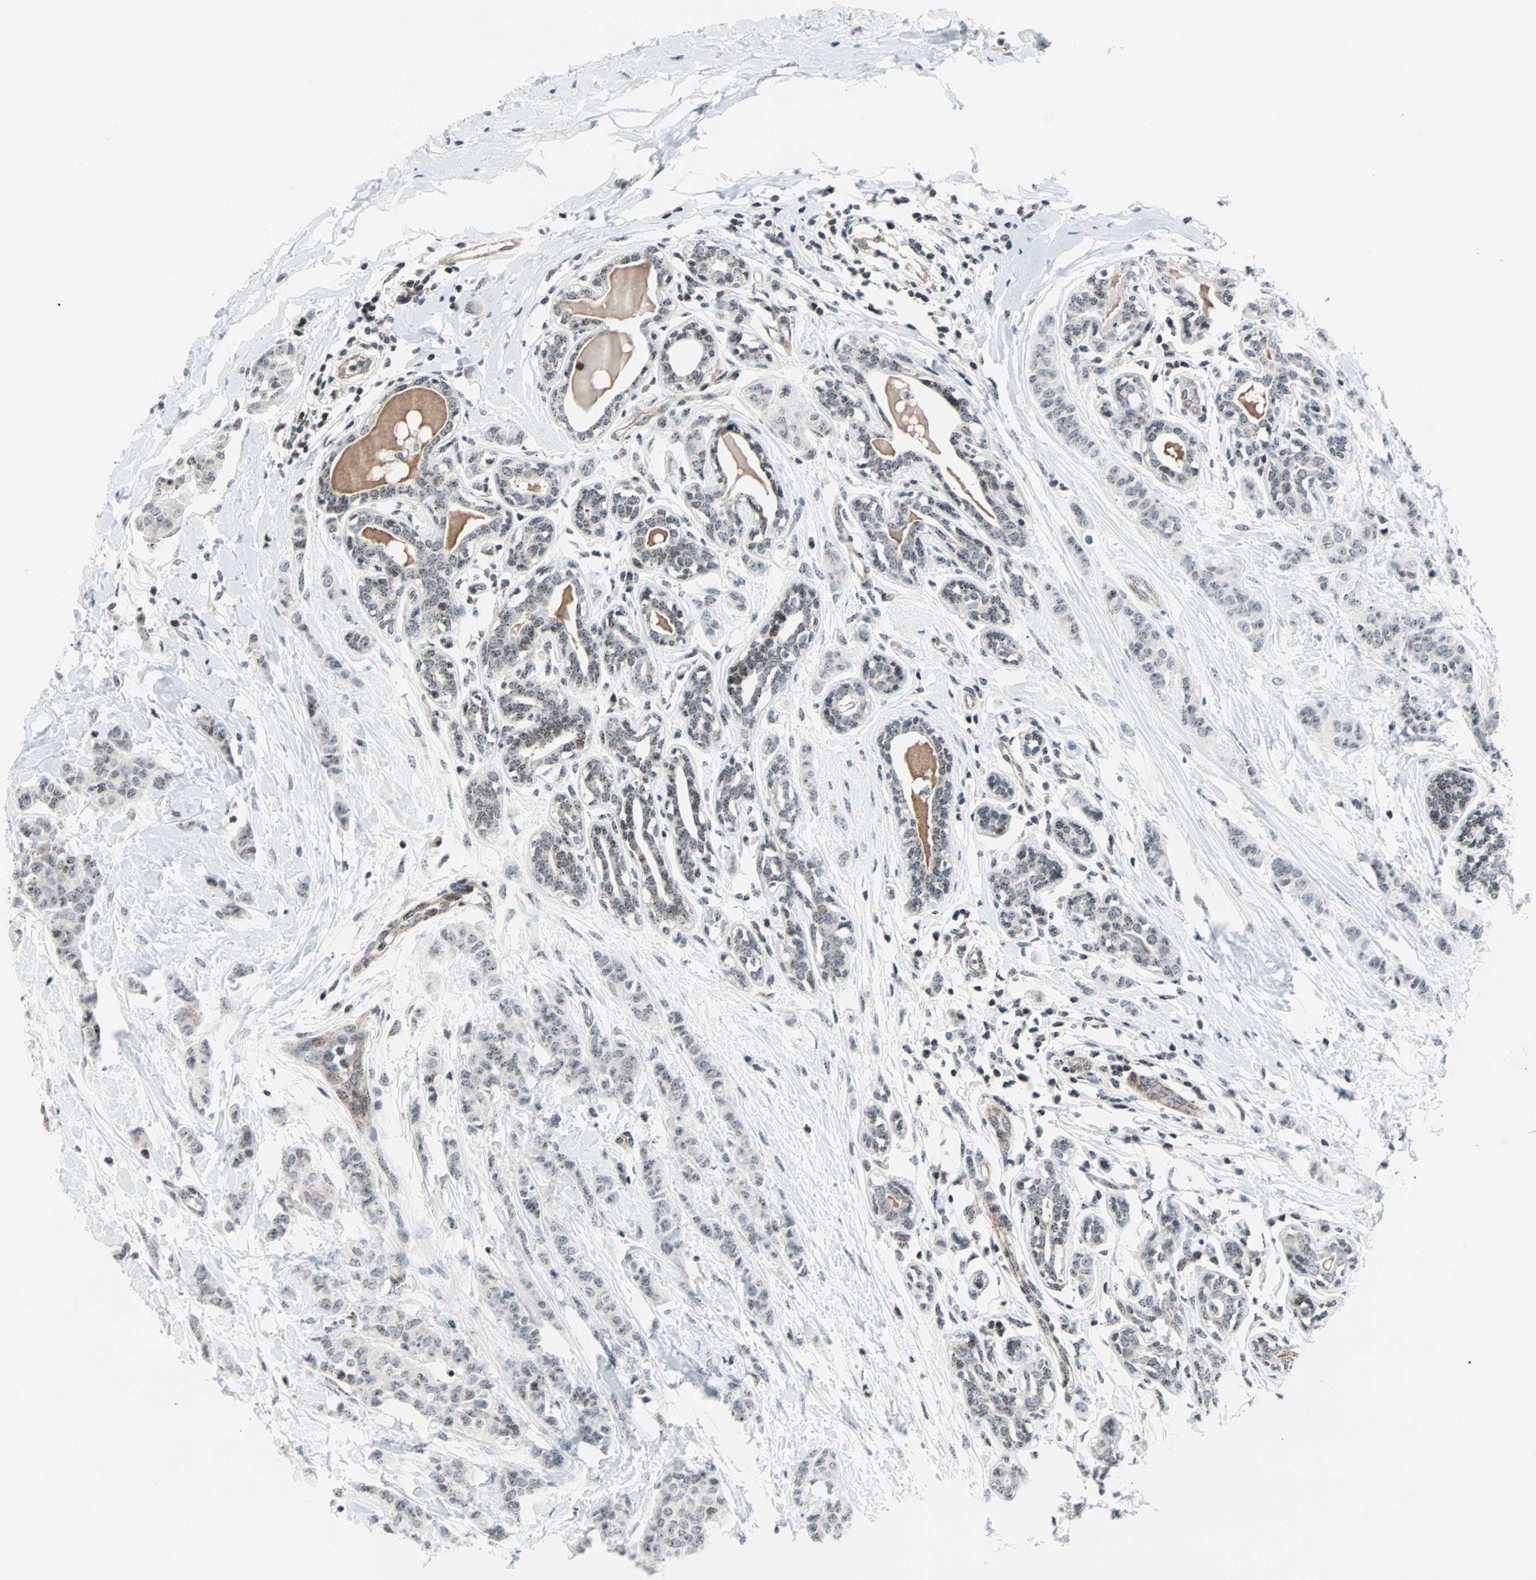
{"staining": {"intensity": "weak", "quantity": "25%-75%", "location": "nuclear"}, "tissue": "breast cancer", "cell_type": "Tumor cells", "image_type": "cancer", "snomed": [{"axis": "morphology", "description": "Normal tissue, NOS"}, {"axis": "morphology", "description": "Duct carcinoma"}, {"axis": "topography", "description": "Breast"}], "caption": "Immunohistochemistry (IHC) staining of breast cancer (intraductal carcinoma), which exhibits low levels of weak nuclear staining in approximately 25%-75% of tumor cells indicating weak nuclear protein expression. The staining was performed using DAB (3,3'-diaminobenzidine) (brown) for protein detection and nuclei were counterstained in hematoxylin (blue).", "gene": "CENPA", "patient": {"sex": "female", "age": 40}}